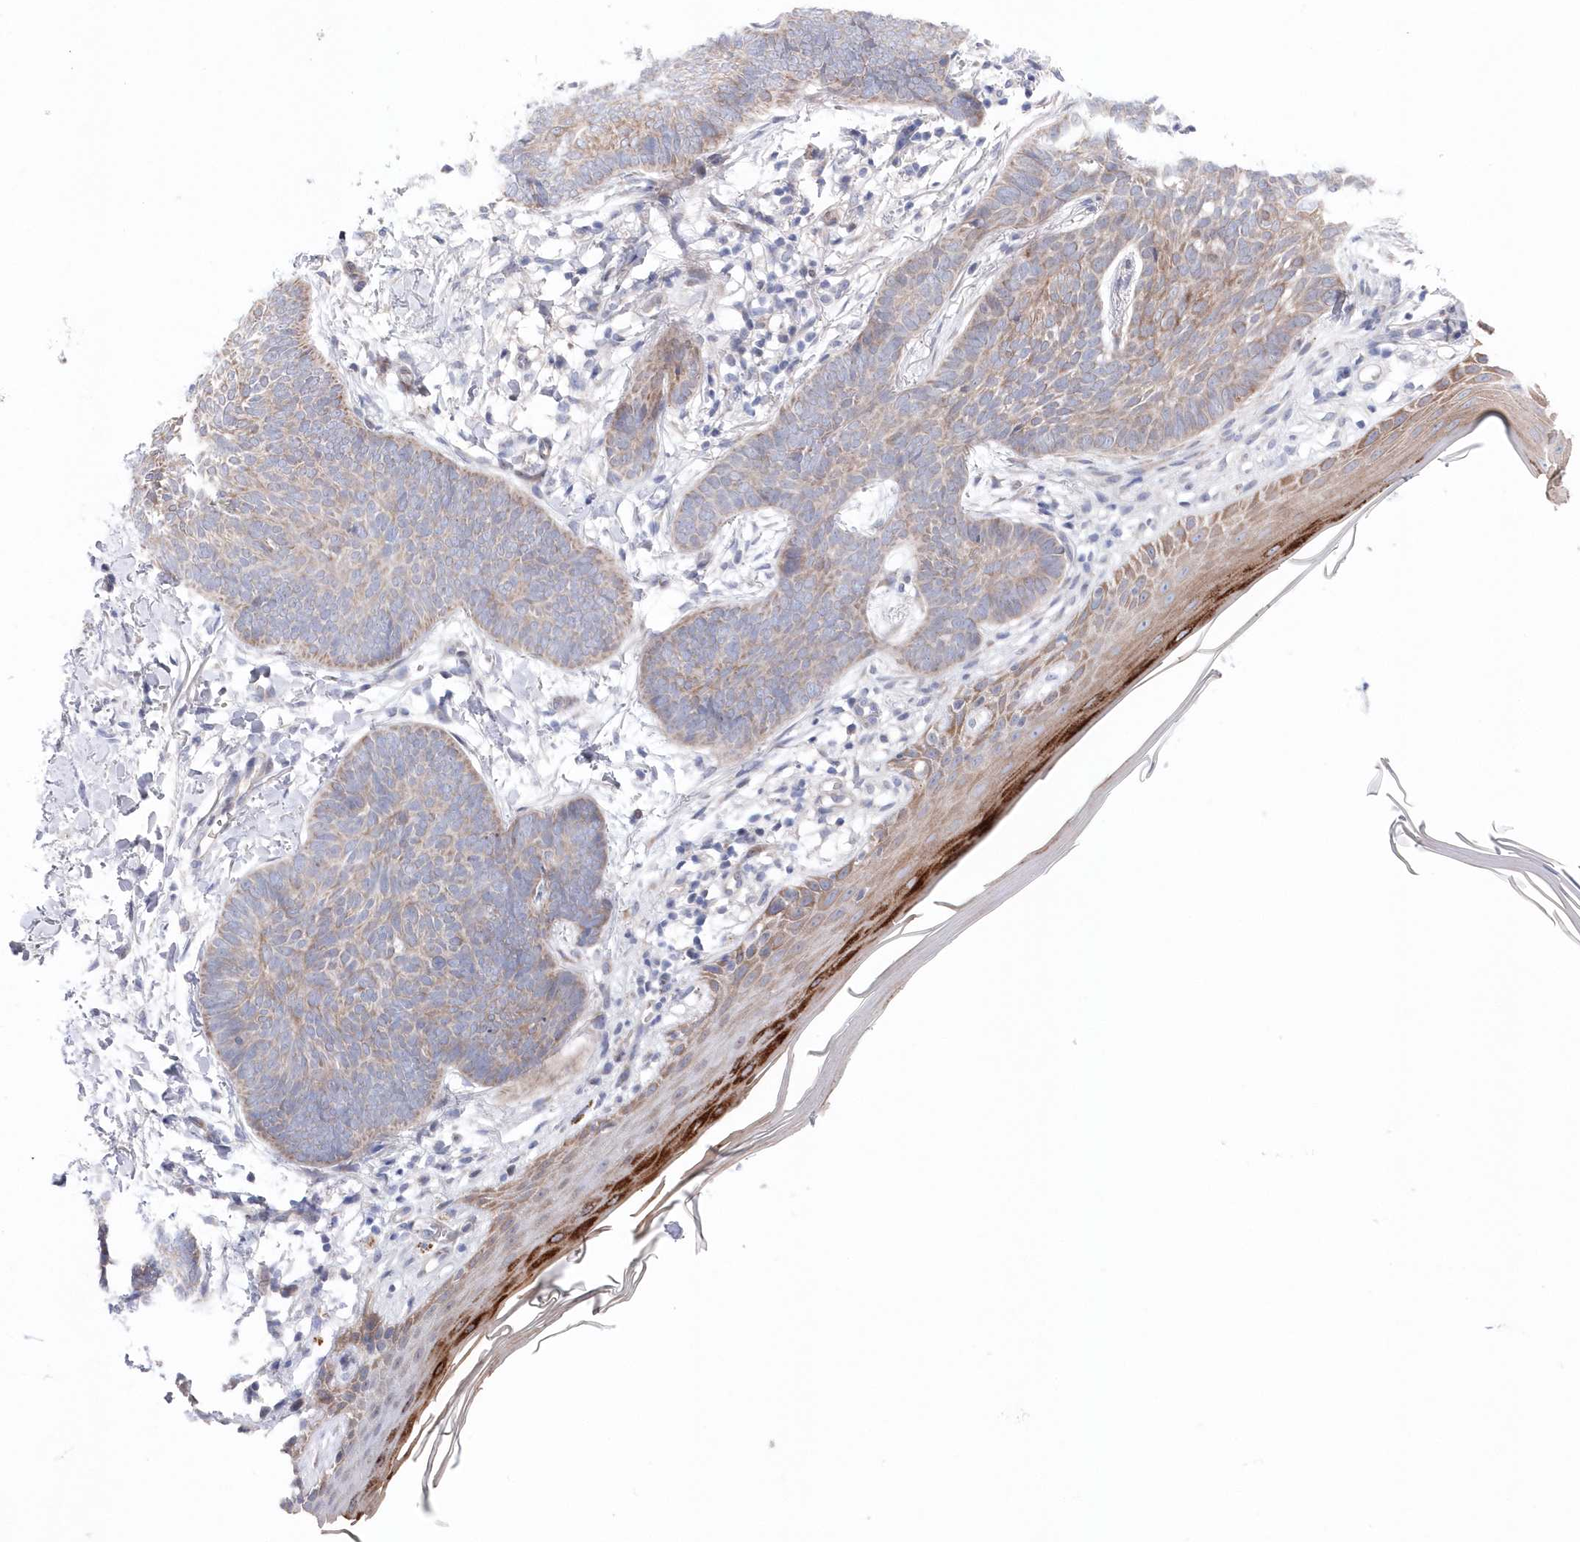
{"staining": {"intensity": "weak", "quantity": "25%-75%", "location": "cytoplasmic/membranous"}, "tissue": "skin cancer", "cell_type": "Tumor cells", "image_type": "cancer", "snomed": [{"axis": "morphology", "description": "Normal tissue, NOS"}, {"axis": "morphology", "description": "Basal cell carcinoma"}, {"axis": "topography", "description": "Skin"}], "caption": "Protein expression analysis of skin basal cell carcinoma demonstrates weak cytoplasmic/membranous expression in about 25%-75% of tumor cells.", "gene": "KIAA1586", "patient": {"sex": "male", "age": 50}}